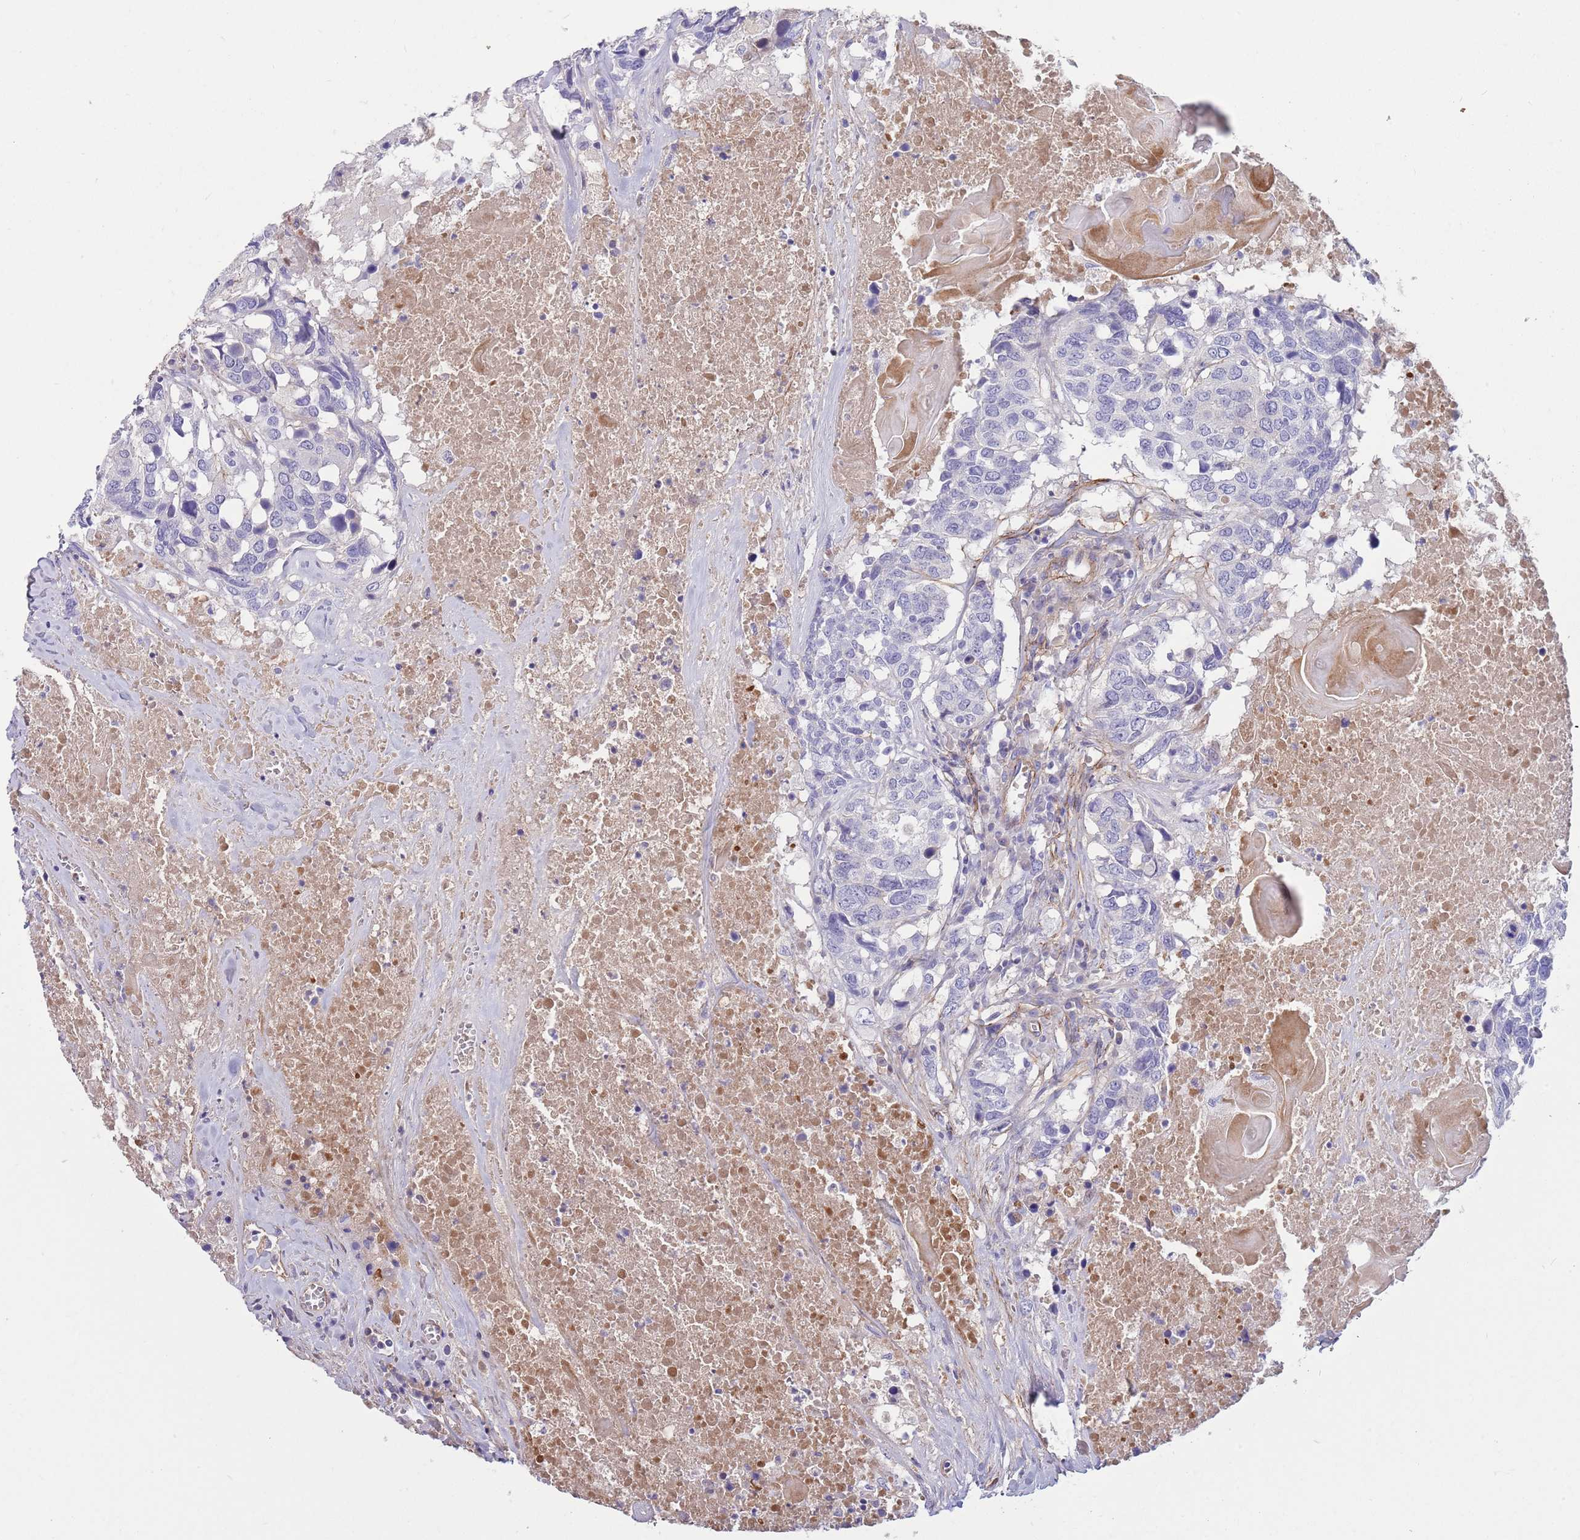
{"staining": {"intensity": "negative", "quantity": "none", "location": "none"}, "tissue": "head and neck cancer", "cell_type": "Tumor cells", "image_type": "cancer", "snomed": [{"axis": "morphology", "description": "Squamous cell carcinoma, NOS"}, {"axis": "topography", "description": "Head-Neck"}], "caption": "Head and neck cancer (squamous cell carcinoma) stained for a protein using IHC reveals no staining tumor cells.", "gene": "LEPROTL1", "patient": {"sex": "male", "age": 66}}